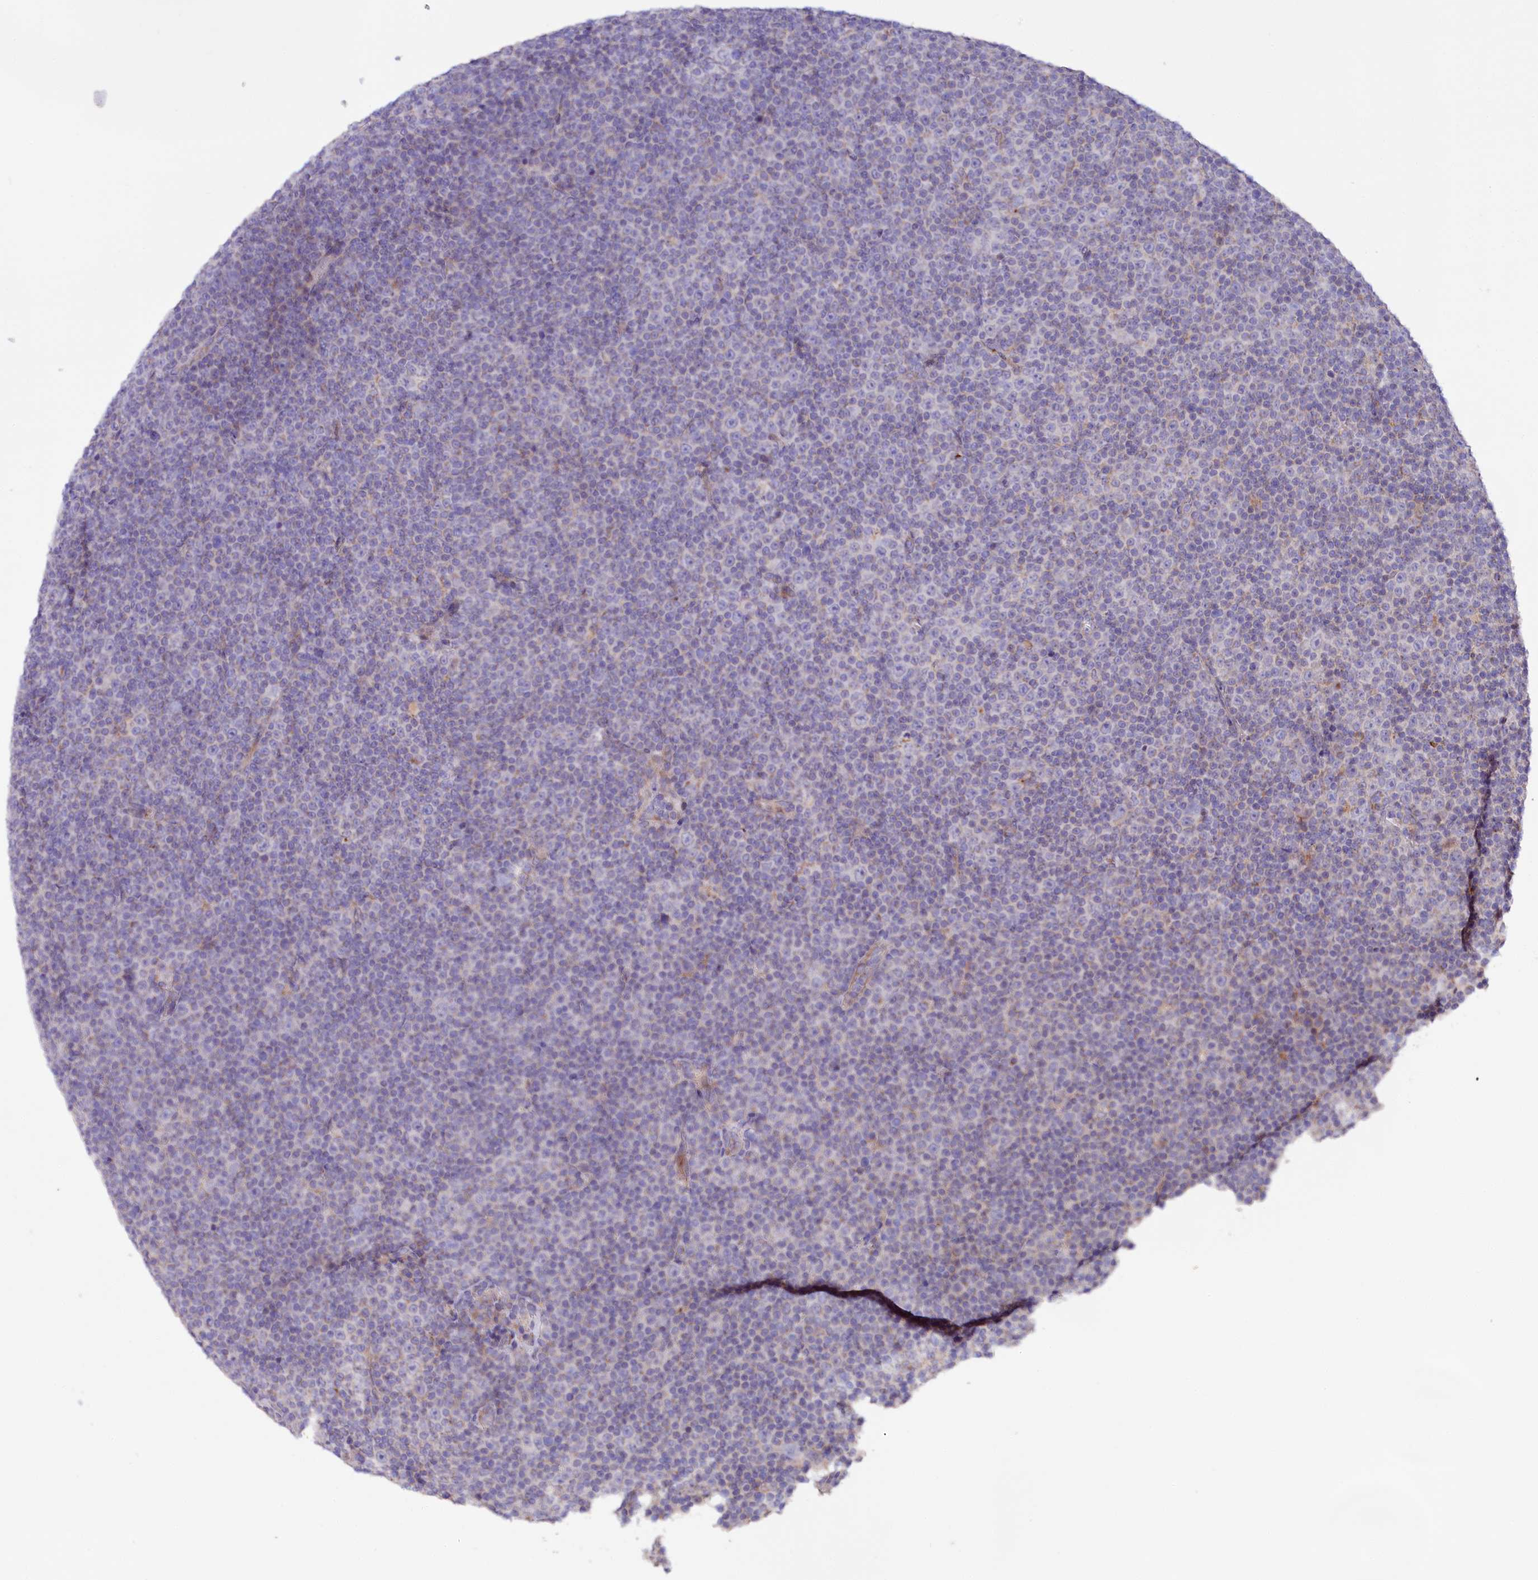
{"staining": {"intensity": "negative", "quantity": "none", "location": "none"}, "tissue": "lymphoma", "cell_type": "Tumor cells", "image_type": "cancer", "snomed": [{"axis": "morphology", "description": "Malignant lymphoma, non-Hodgkin's type, Low grade"}, {"axis": "topography", "description": "Lymph node"}], "caption": "There is no significant staining in tumor cells of lymphoma. The staining was performed using DAB to visualize the protein expression in brown, while the nuclei were stained in blue with hematoxylin (Magnification: 20x).", "gene": "ZNF45", "patient": {"sex": "female", "age": 67}}